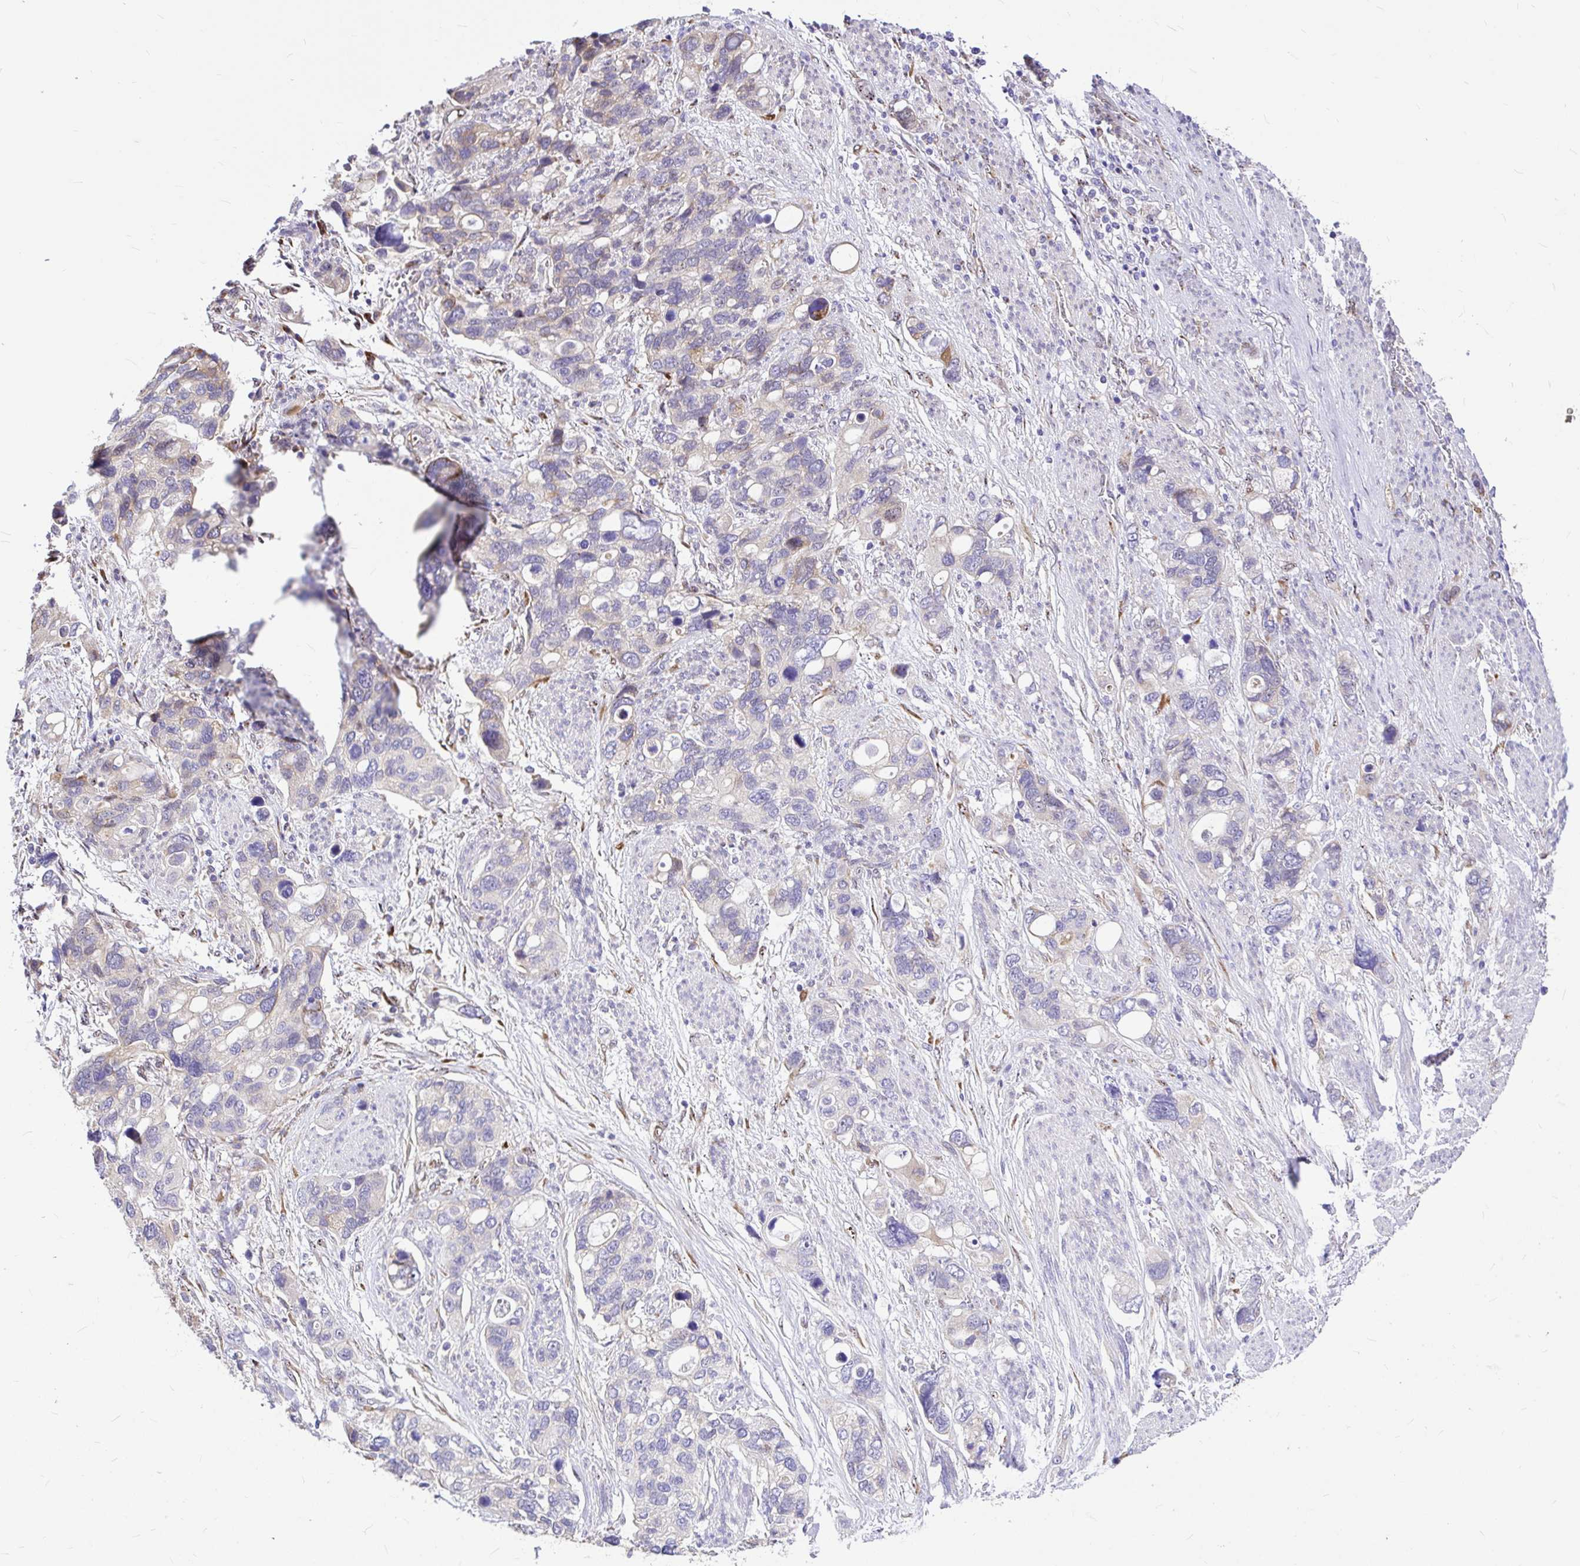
{"staining": {"intensity": "negative", "quantity": "none", "location": "none"}, "tissue": "stomach cancer", "cell_type": "Tumor cells", "image_type": "cancer", "snomed": [{"axis": "morphology", "description": "Adenocarcinoma, NOS"}, {"axis": "topography", "description": "Stomach, upper"}], "caption": "Immunohistochemical staining of human adenocarcinoma (stomach) displays no significant expression in tumor cells.", "gene": "GABBR2", "patient": {"sex": "female", "age": 81}}